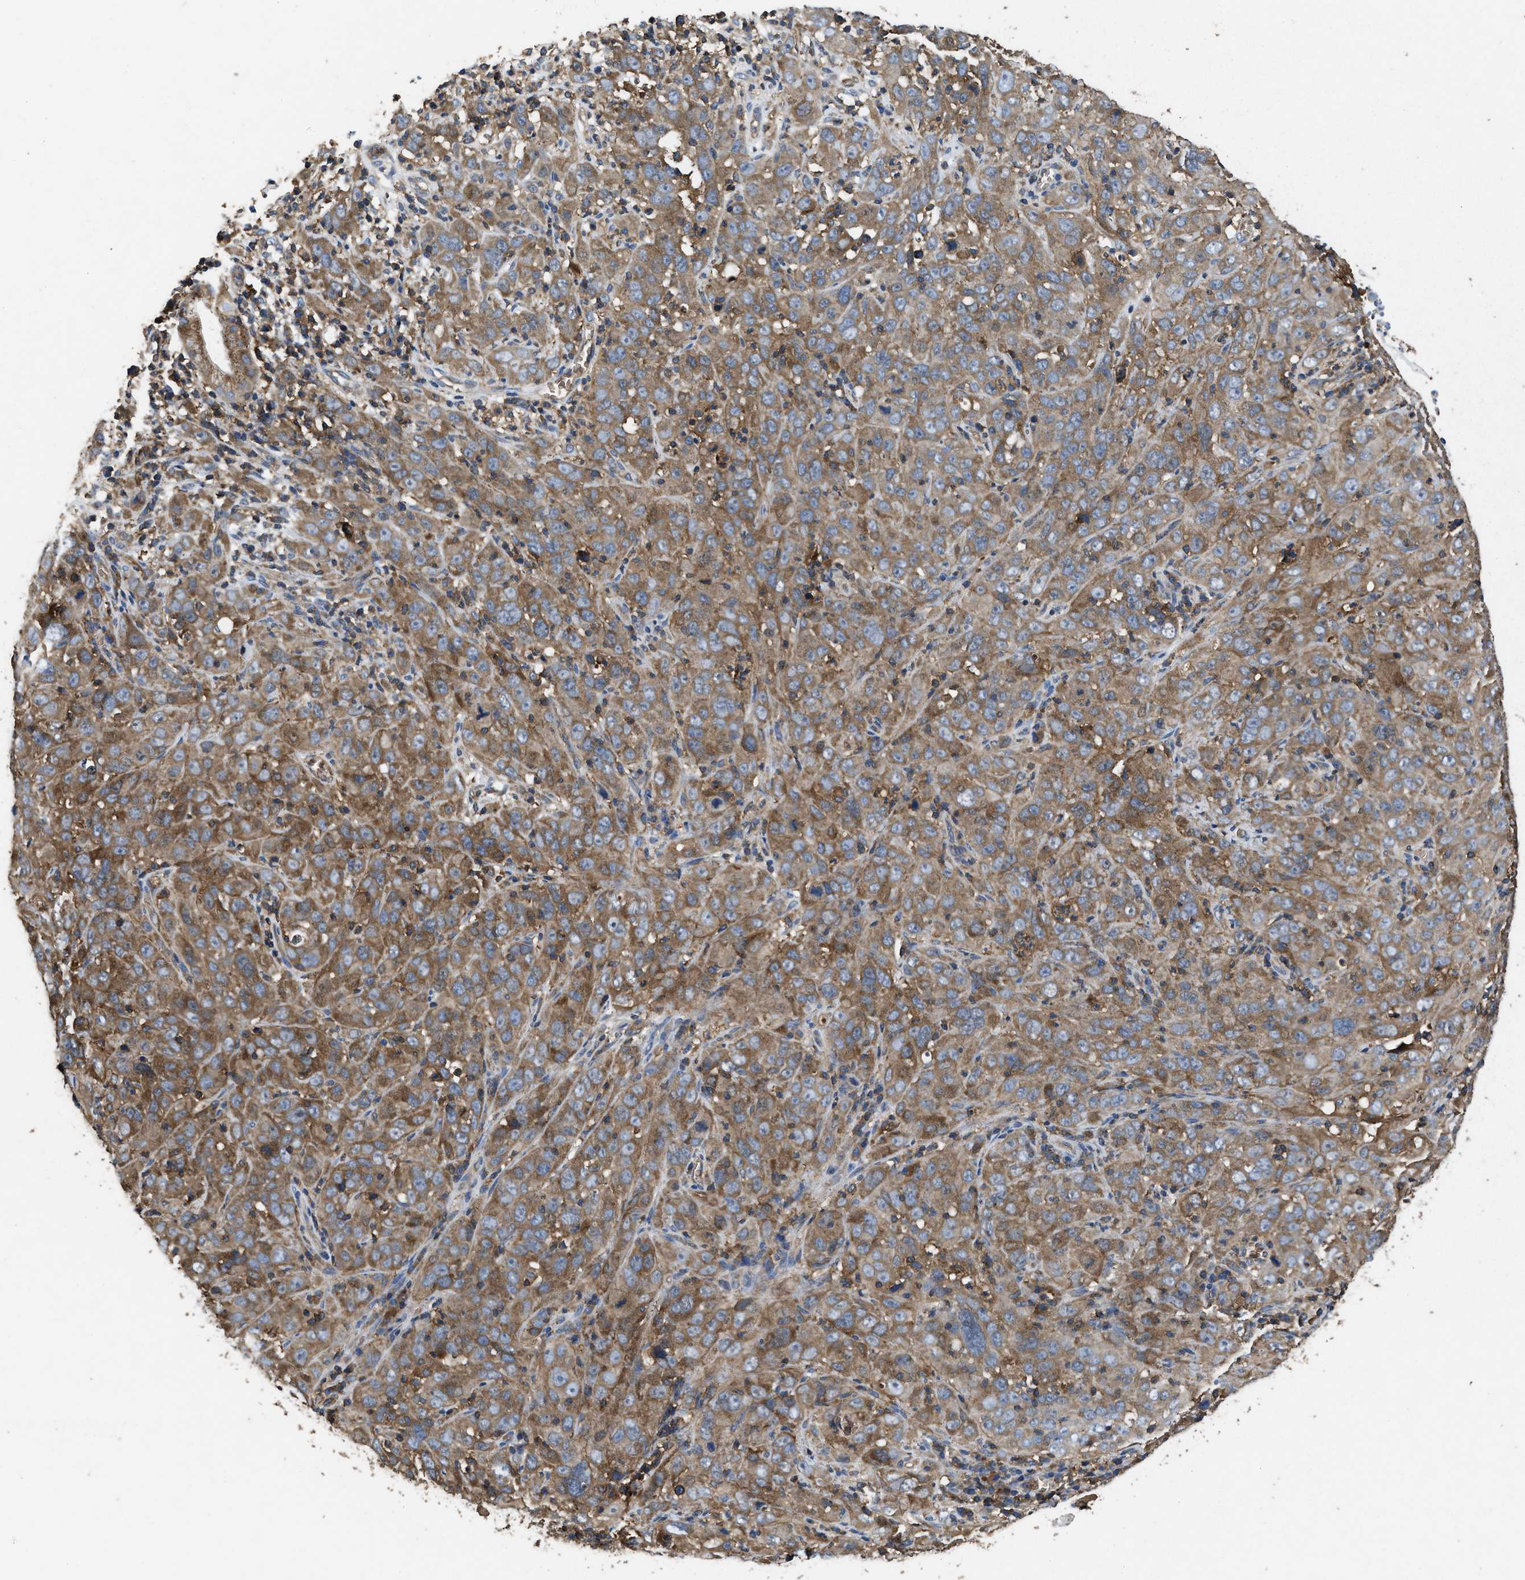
{"staining": {"intensity": "moderate", "quantity": ">75%", "location": "cytoplasmic/membranous"}, "tissue": "cervical cancer", "cell_type": "Tumor cells", "image_type": "cancer", "snomed": [{"axis": "morphology", "description": "Squamous cell carcinoma, NOS"}, {"axis": "topography", "description": "Cervix"}], "caption": "An image of human cervical squamous cell carcinoma stained for a protein reveals moderate cytoplasmic/membranous brown staining in tumor cells.", "gene": "LINGO2", "patient": {"sex": "female", "age": 32}}